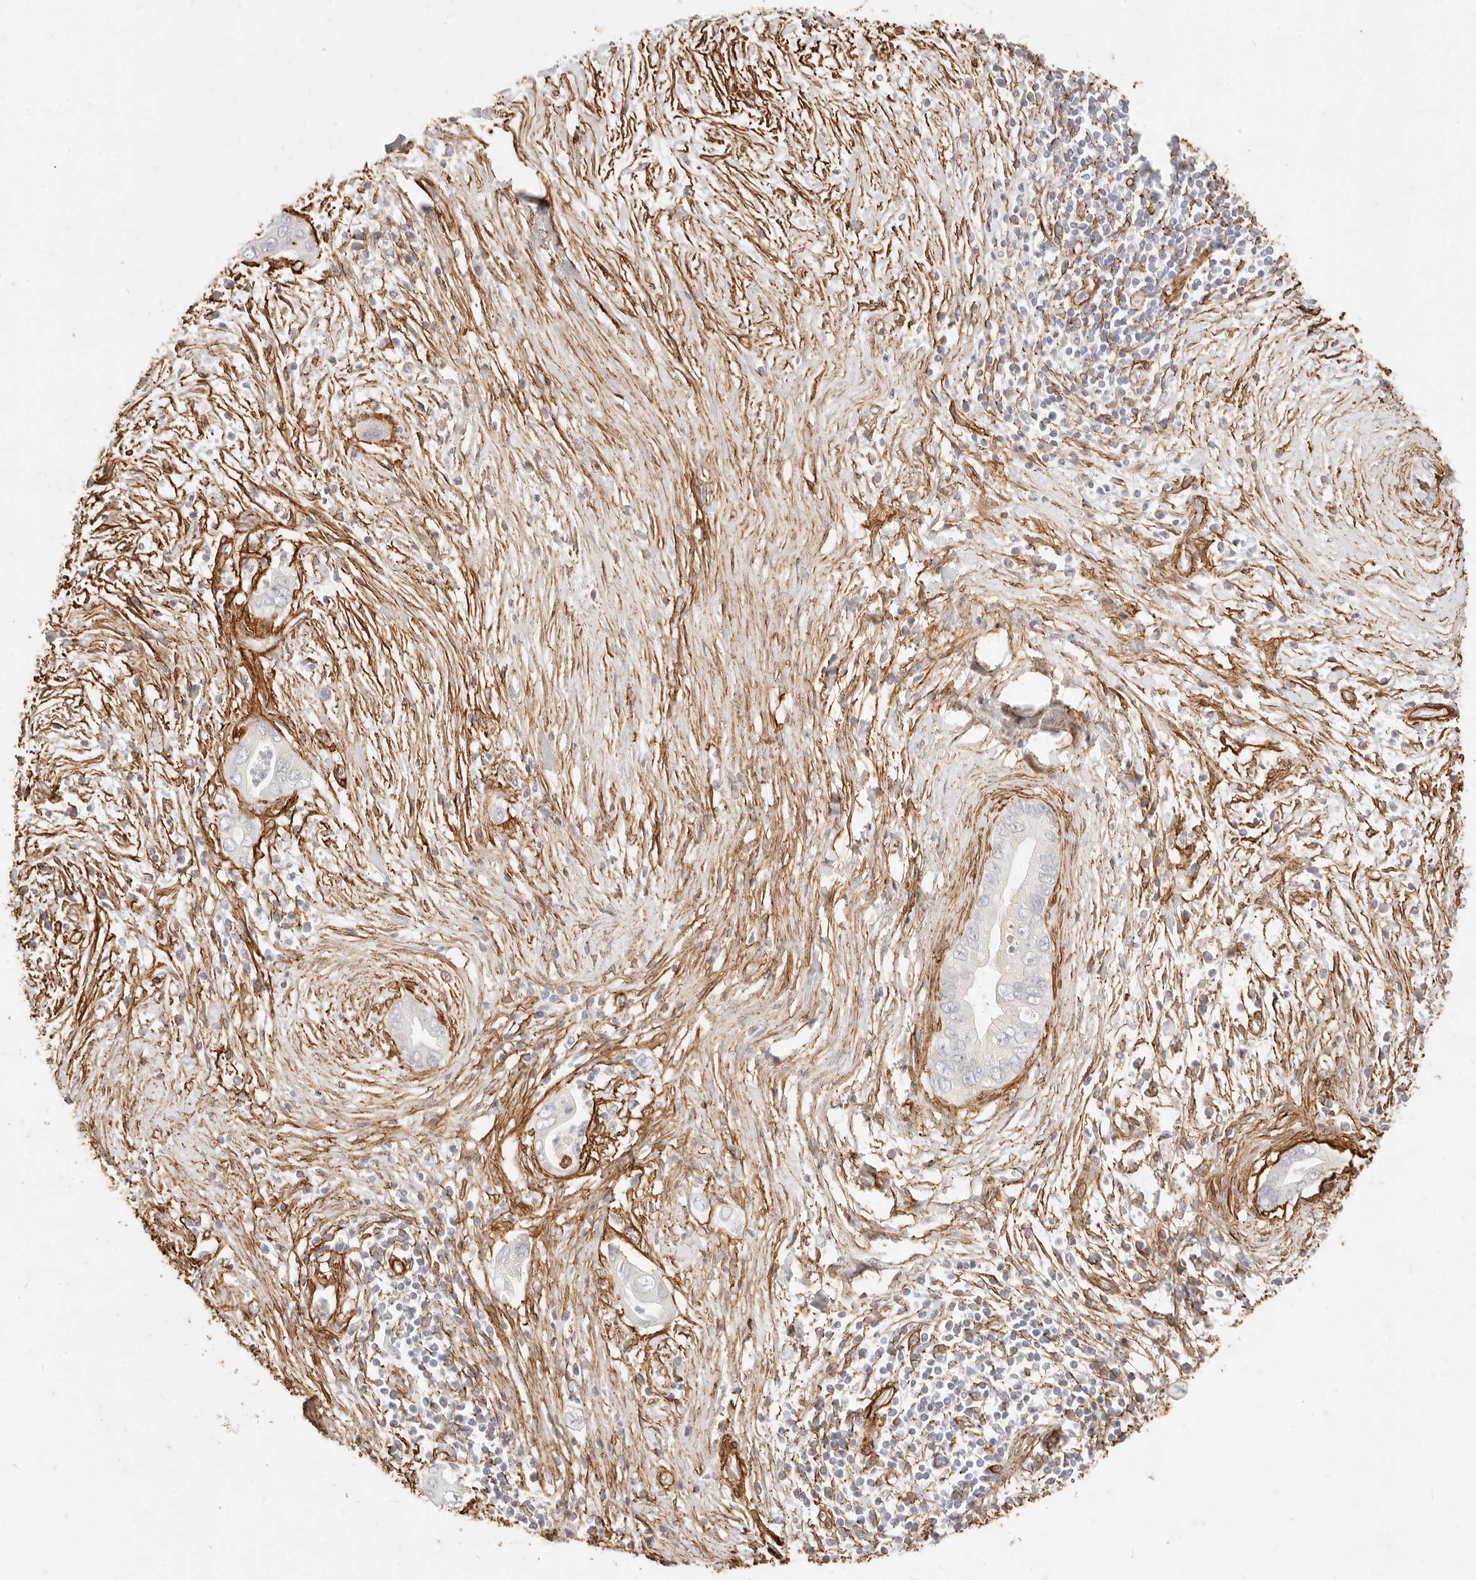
{"staining": {"intensity": "negative", "quantity": "none", "location": "none"}, "tissue": "pancreatic cancer", "cell_type": "Tumor cells", "image_type": "cancer", "snomed": [{"axis": "morphology", "description": "Adenocarcinoma, NOS"}, {"axis": "topography", "description": "Pancreas"}], "caption": "Tumor cells are negative for brown protein staining in adenocarcinoma (pancreatic).", "gene": "TMTC2", "patient": {"sex": "male", "age": 75}}